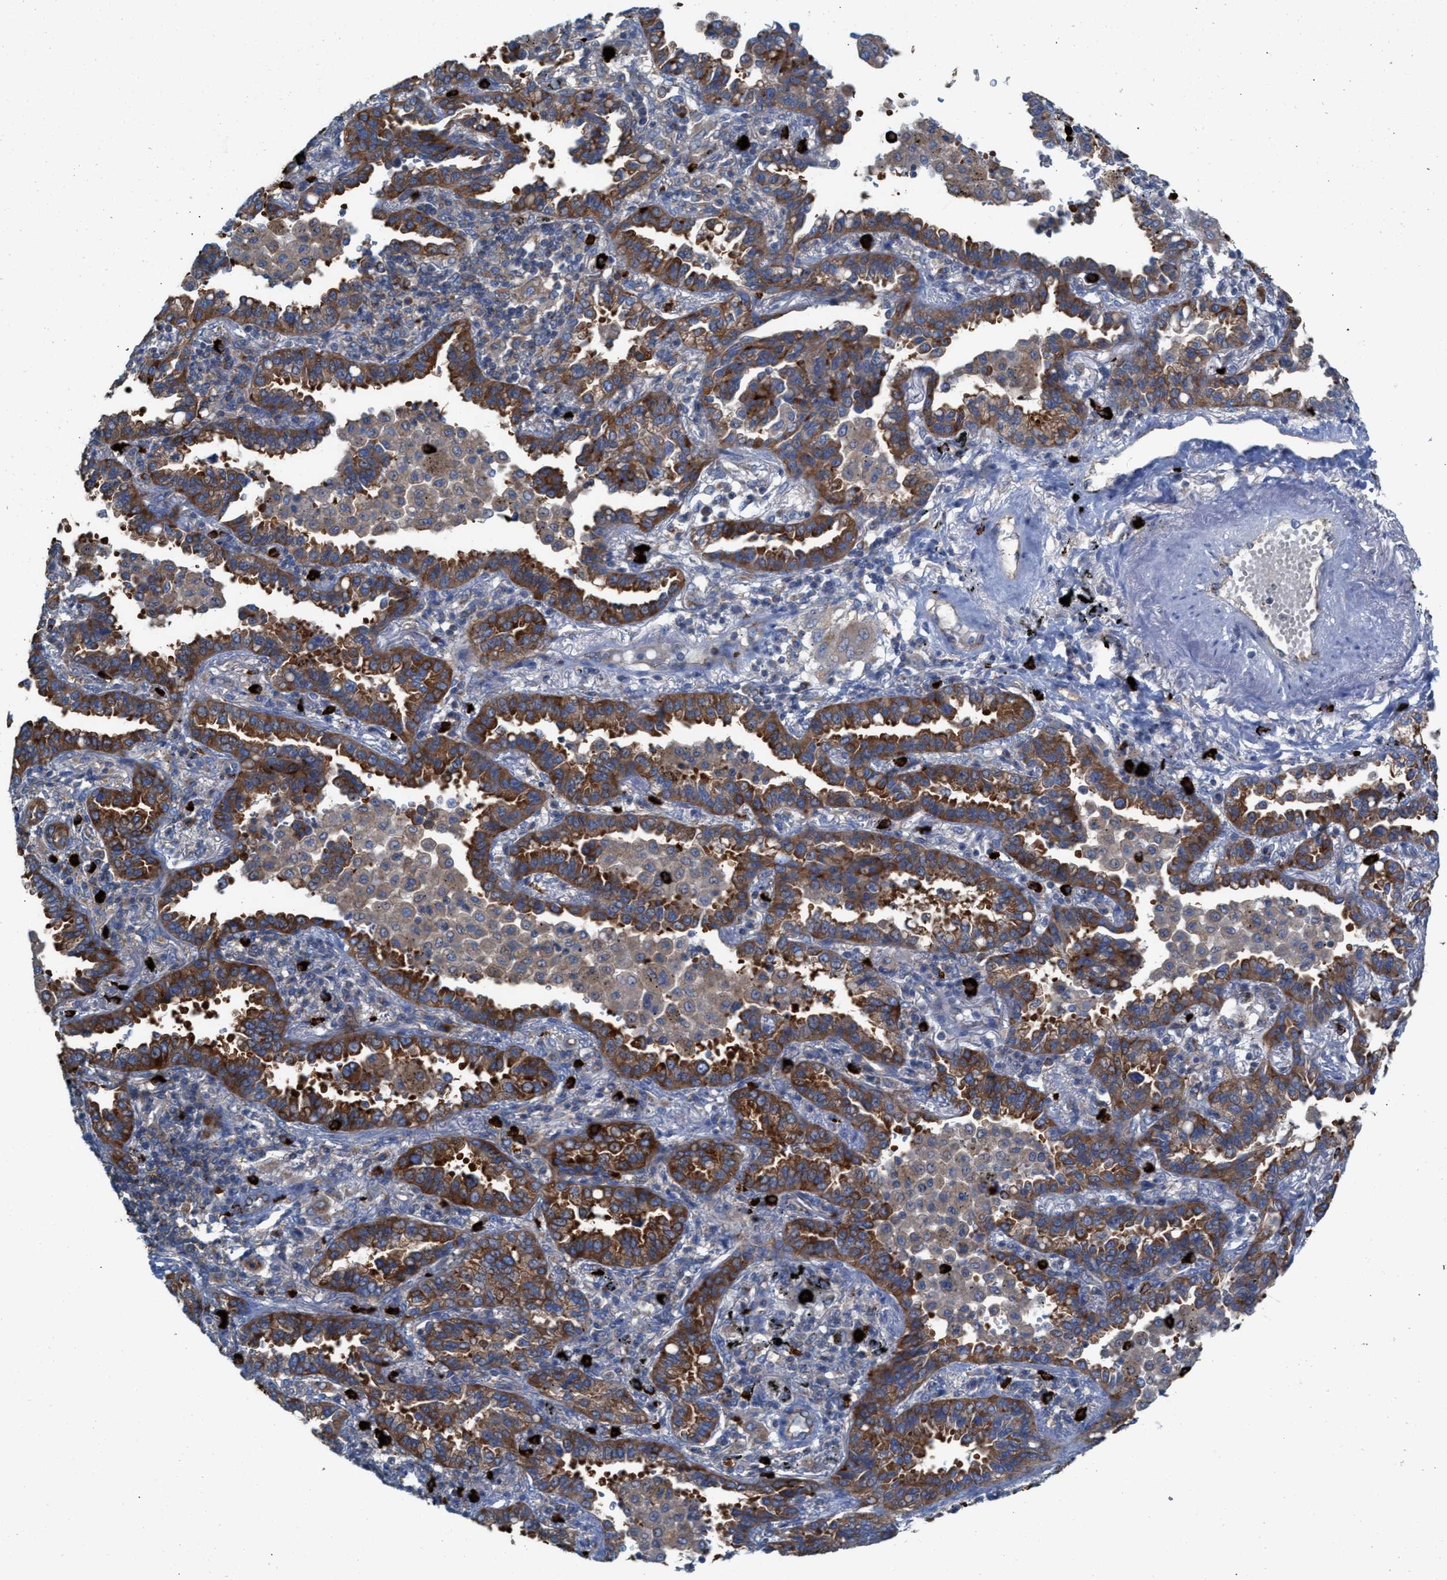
{"staining": {"intensity": "moderate", "quantity": ">75%", "location": "cytoplasmic/membranous"}, "tissue": "lung cancer", "cell_type": "Tumor cells", "image_type": "cancer", "snomed": [{"axis": "morphology", "description": "Normal tissue, NOS"}, {"axis": "morphology", "description": "Adenocarcinoma, NOS"}, {"axis": "topography", "description": "Lung"}], "caption": "About >75% of tumor cells in lung cancer display moderate cytoplasmic/membranous protein staining as visualized by brown immunohistochemical staining.", "gene": "NYAP1", "patient": {"sex": "male", "age": 59}}